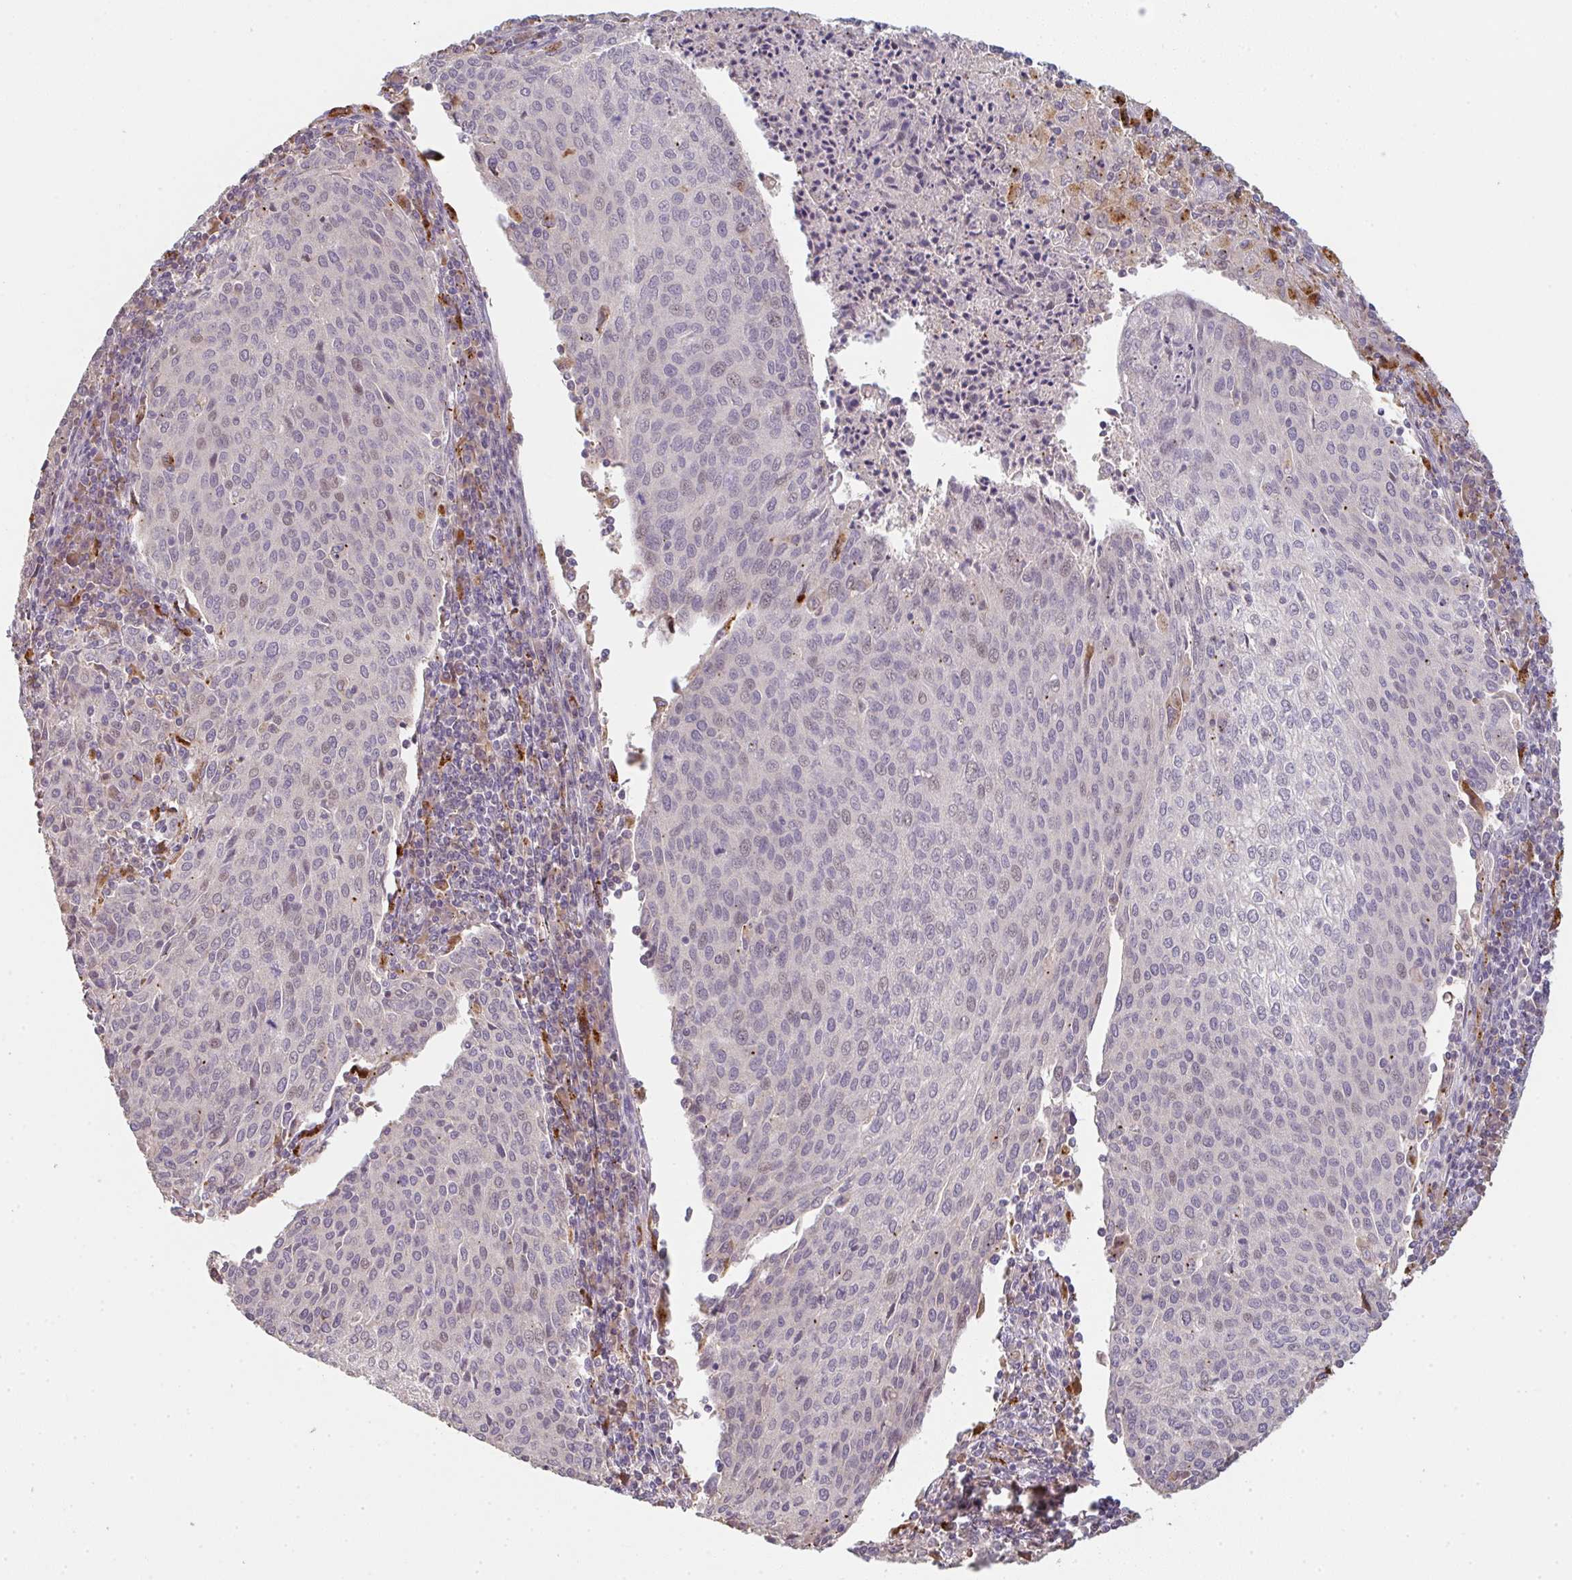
{"staining": {"intensity": "negative", "quantity": "none", "location": "none"}, "tissue": "cervical cancer", "cell_type": "Tumor cells", "image_type": "cancer", "snomed": [{"axis": "morphology", "description": "Squamous cell carcinoma, NOS"}, {"axis": "topography", "description": "Cervix"}], "caption": "IHC of human cervical cancer (squamous cell carcinoma) reveals no staining in tumor cells.", "gene": "TMEM237", "patient": {"sex": "female", "age": 46}}